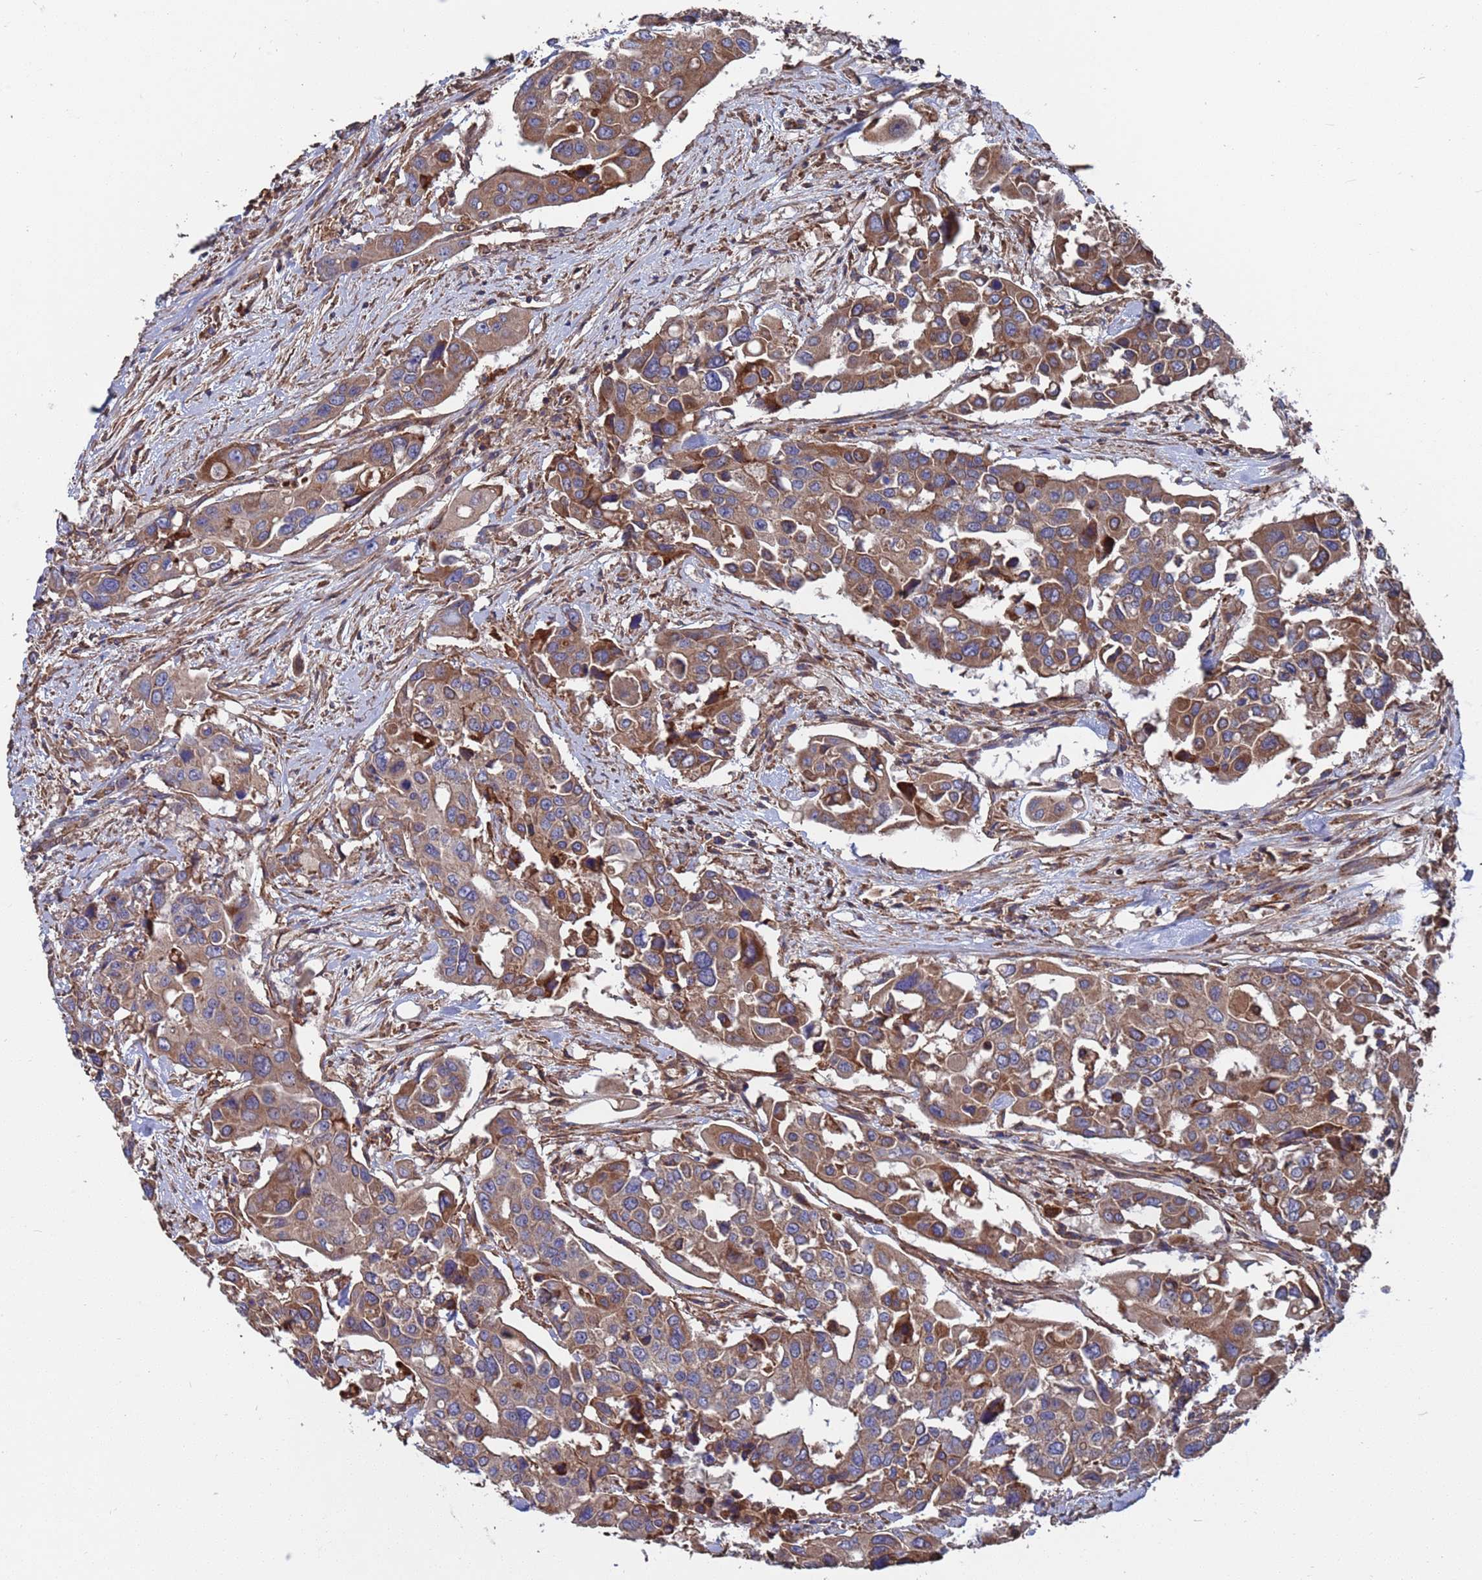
{"staining": {"intensity": "moderate", "quantity": "25%-75%", "location": "cytoplasmic/membranous"}, "tissue": "colorectal cancer", "cell_type": "Tumor cells", "image_type": "cancer", "snomed": [{"axis": "morphology", "description": "Adenocarcinoma, NOS"}, {"axis": "topography", "description": "Colon"}], "caption": "Adenocarcinoma (colorectal) tissue shows moderate cytoplasmic/membranous positivity in approximately 25%-75% of tumor cells The protein is shown in brown color, while the nuclei are stained blue.", "gene": "PYCR1", "patient": {"sex": "male", "age": 77}}